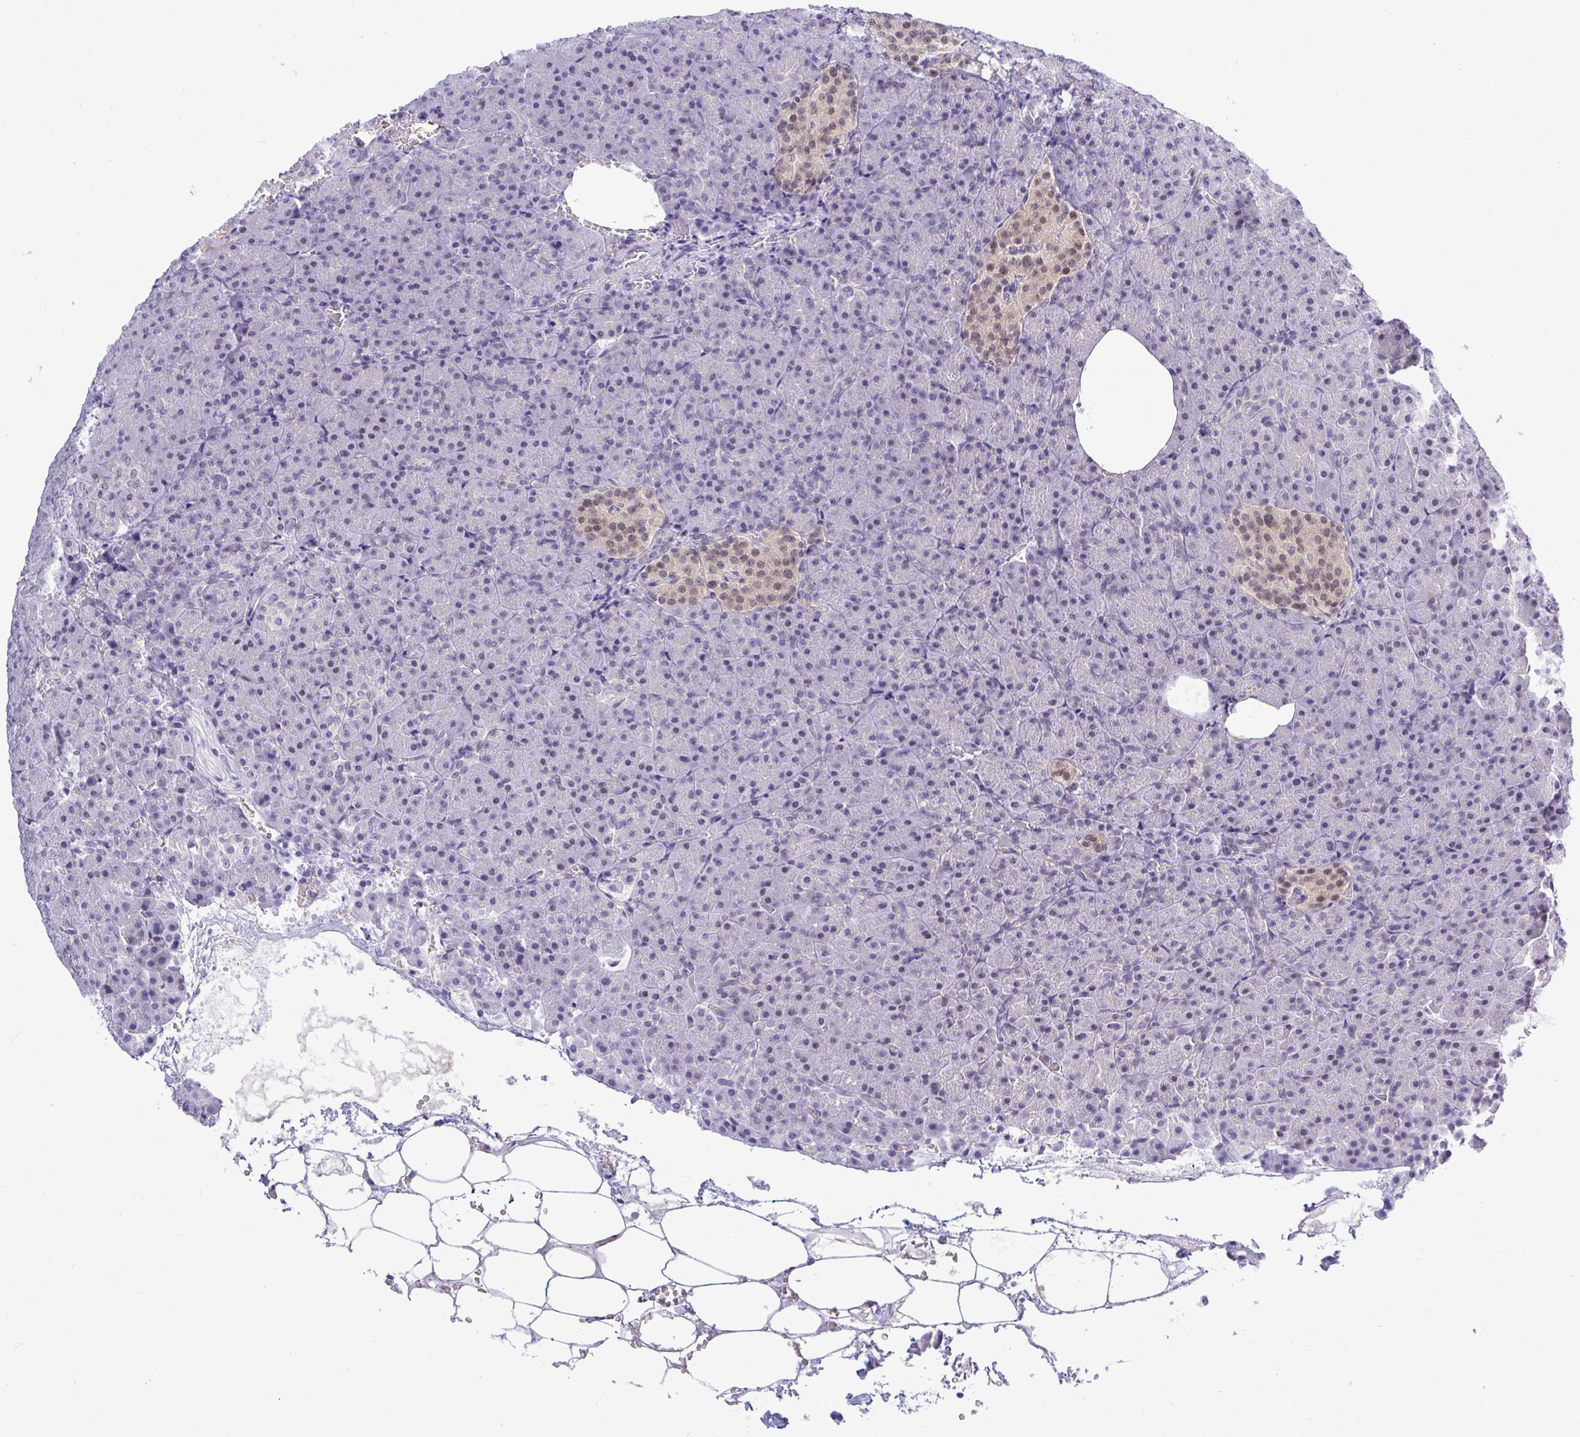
{"staining": {"intensity": "weak", "quantity": "<25%", "location": "nuclear"}, "tissue": "pancreas", "cell_type": "Exocrine glandular cells", "image_type": "normal", "snomed": [{"axis": "morphology", "description": "Normal tissue, NOS"}, {"axis": "topography", "description": "Pancreas"}], "caption": "Protein analysis of unremarkable pancreas demonstrates no significant positivity in exocrine glandular cells. The staining is performed using DAB (3,3'-diaminobenzidine) brown chromogen with nuclei counter-stained in using hematoxylin.", "gene": "THOP1", "patient": {"sex": "female", "age": 74}}